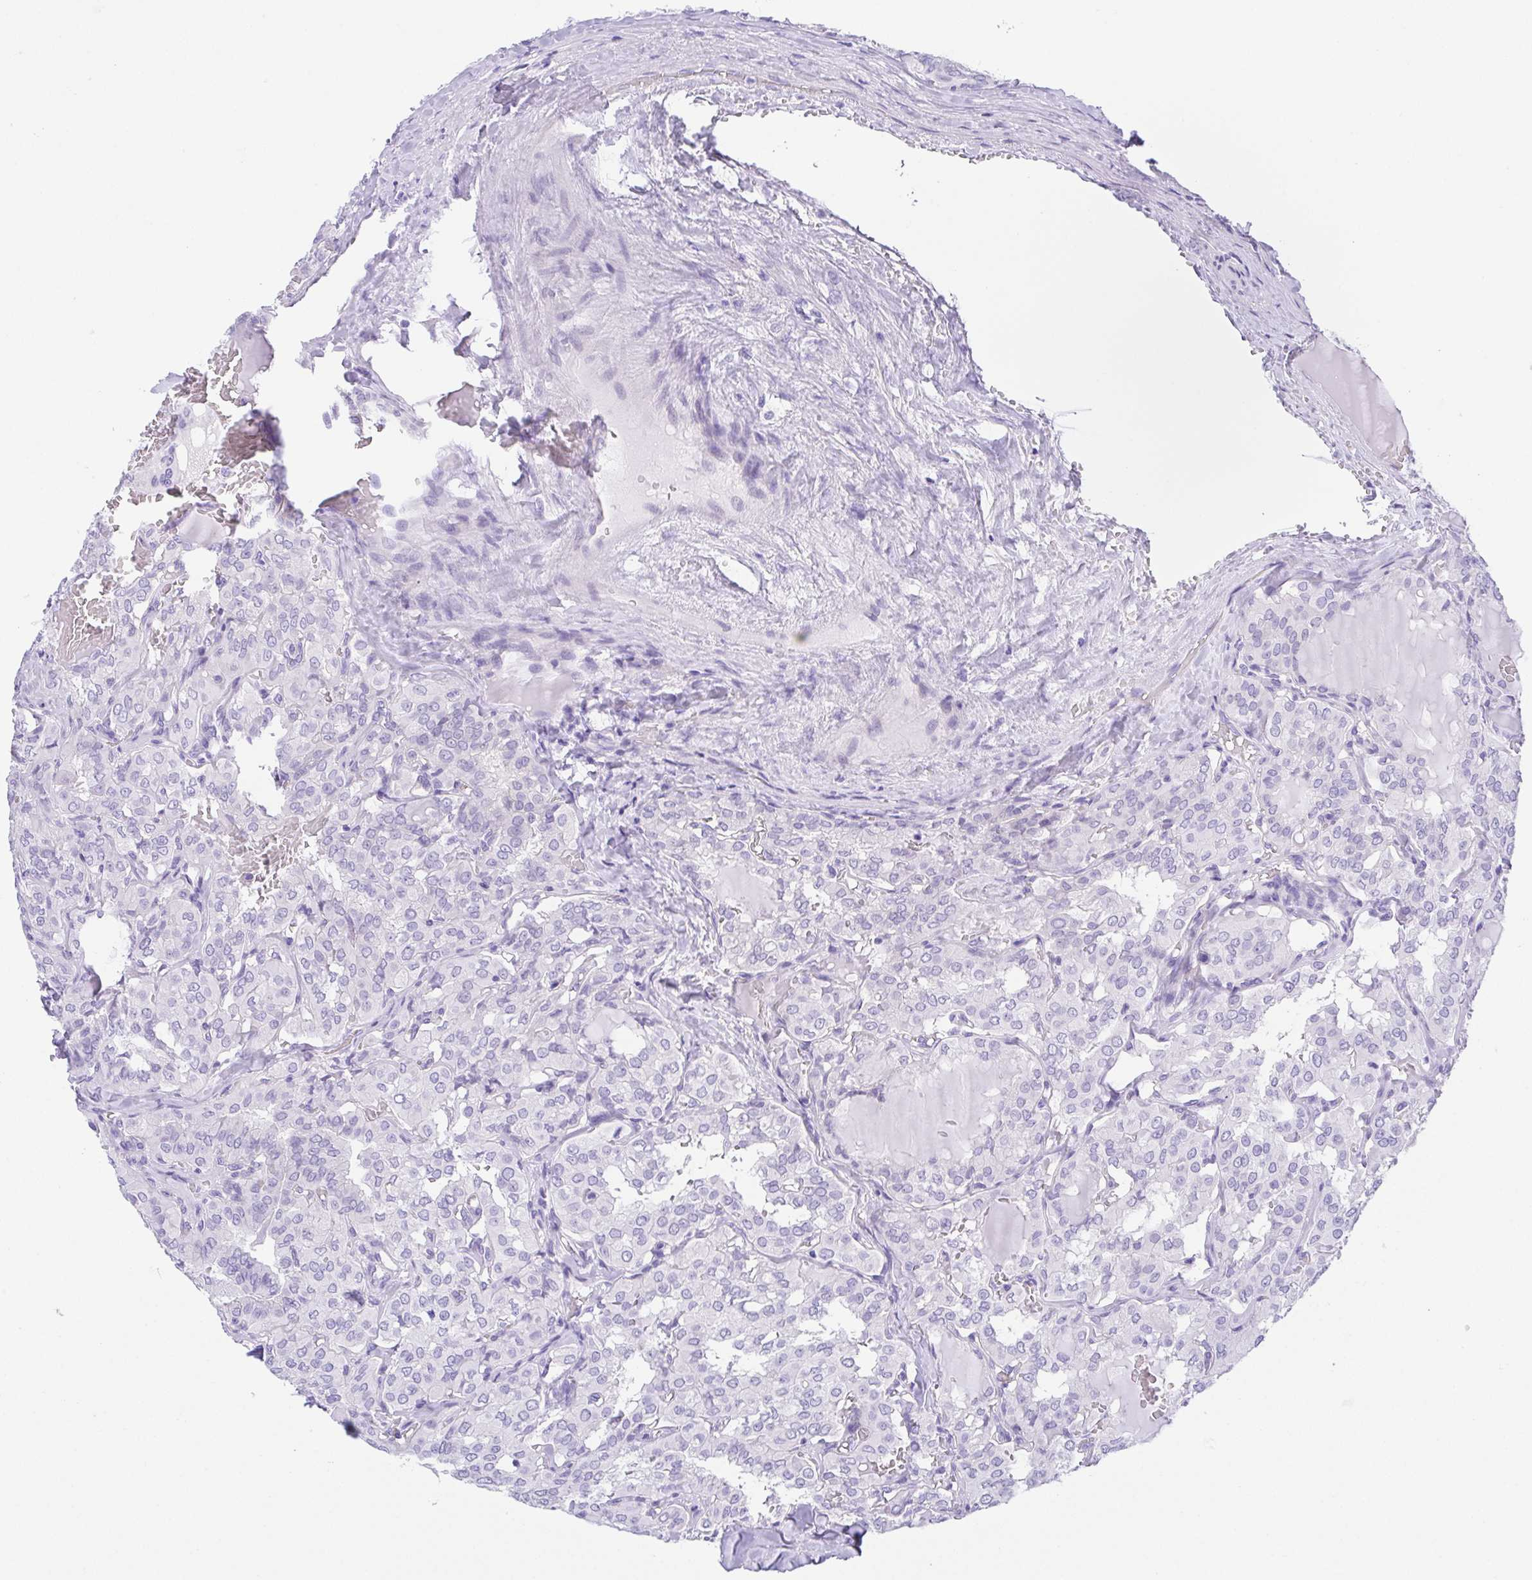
{"staining": {"intensity": "negative", "quantity": "none", "location": "none"}, "tissue": "thyroid cancer", "cell_type": "Tumor cells", "image_type": "cancer", "snomed": [{"axis": "morphology", "description": "Papillary adenocarcinoma, NOS"}, {"axis": "topography", "description": "Thyroid gland"}], "caption": "Tumor cells show no significant protein staining in papillary adenocarcinoma (thyroid). (DAB (3,3'-diaminobenzidine) immunohistochemistry, high magnification).", "gene": "LUZP4", "patient": {"sex": "male", "age": 20}}